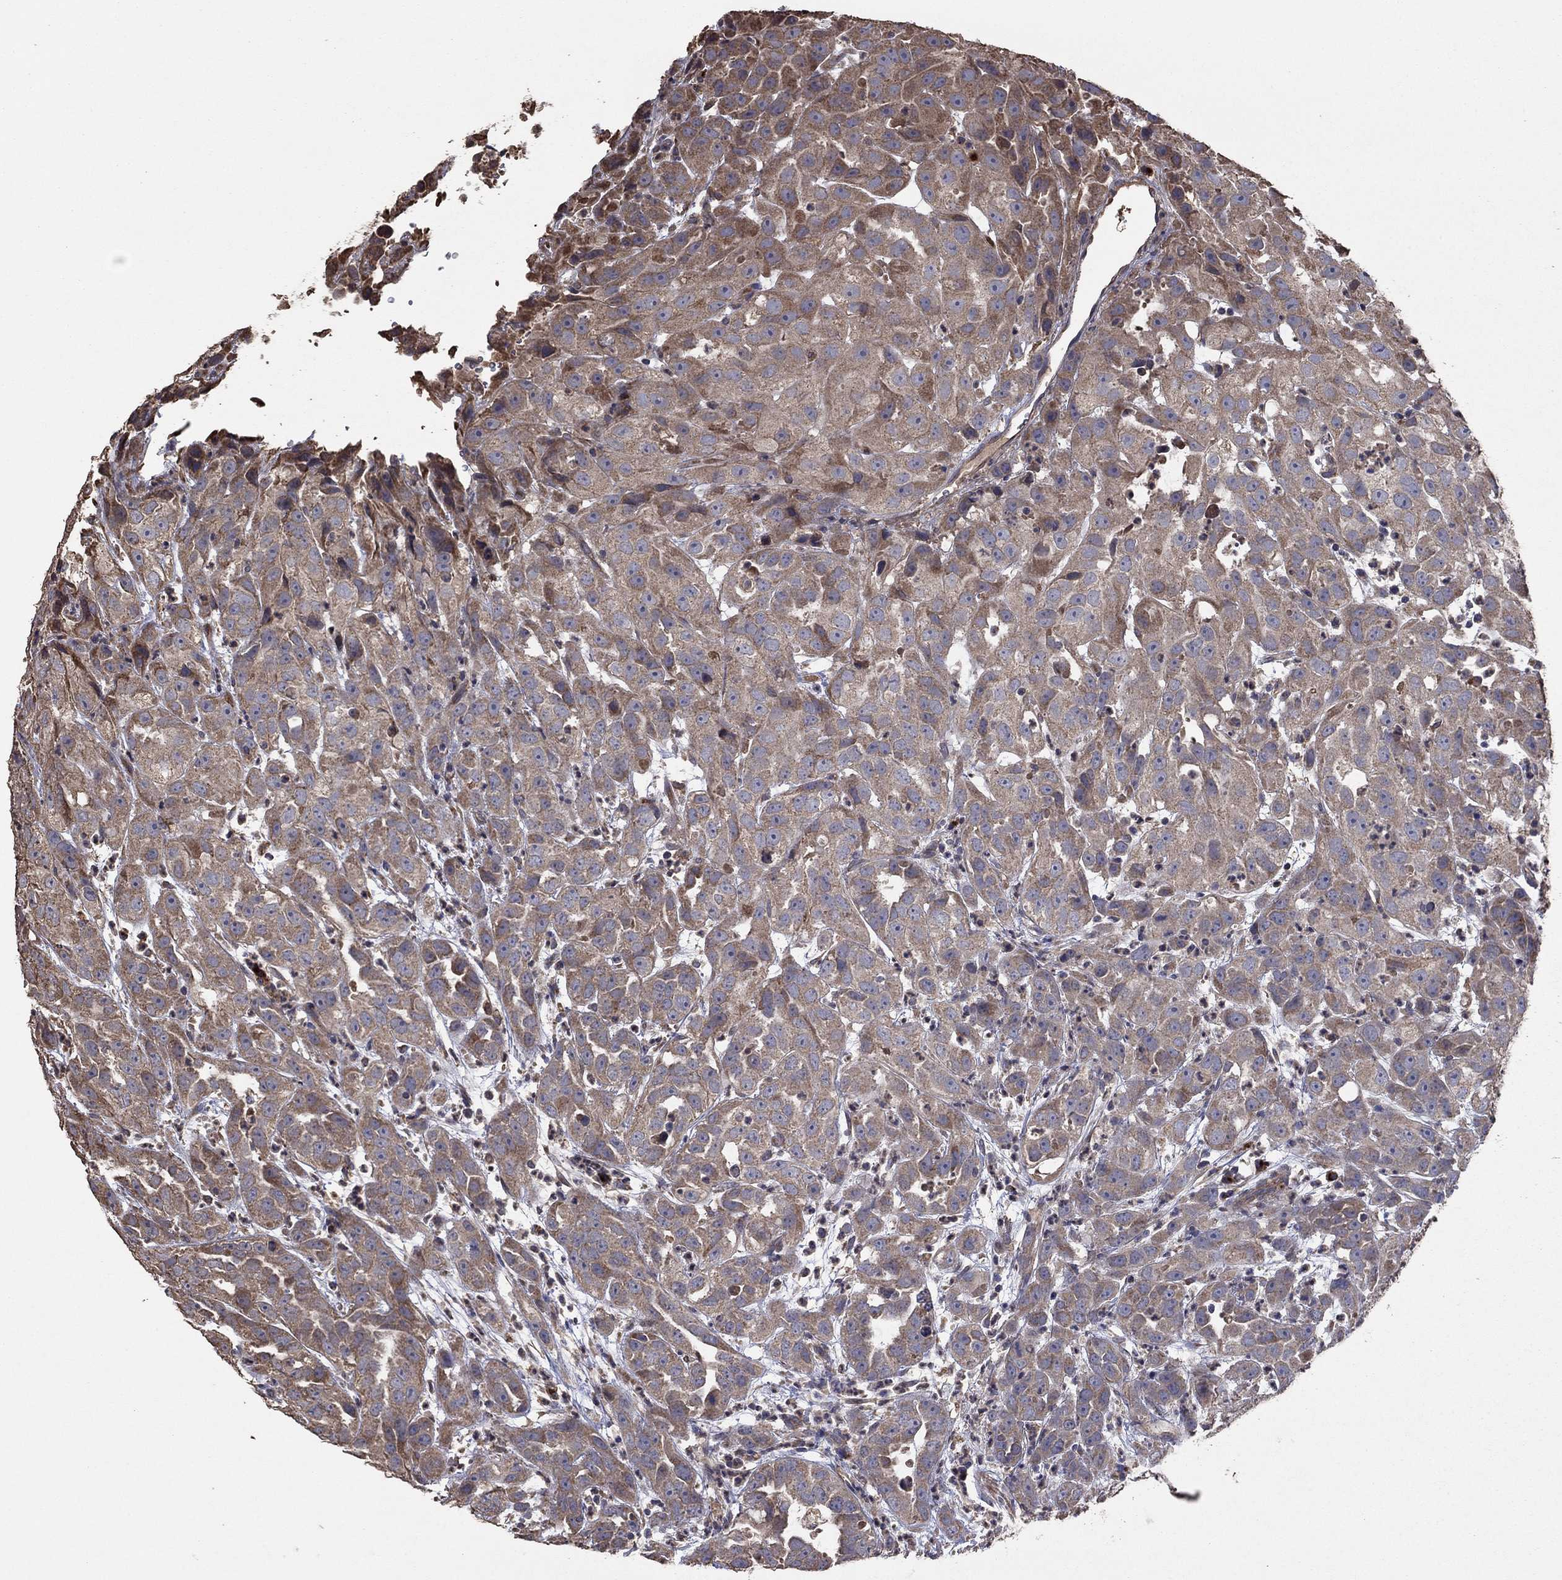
{"staining": {"intensity": "moderate", "quantity": ">75%", "location": "cytoplasmic/membranous"}, "tissue": "urothelial cancer", "cell_type": "Tumor cells", "image_type": "cancer", "snomed": [{"axis": "morphology", "description": "Urothelial carcinoma, High grade"}, {"axis": "topography", "description": "Urinary bladder"}], "caption": "Immunohistochemistry (DAB) staining of human high-grade urothelial carcinoma exhibits moderate cytoplasmic/membranous protein staining in approximately >75% of tumor cells.", "gene": "FLT4", "patient": {"sex": "female", "age": 41}}